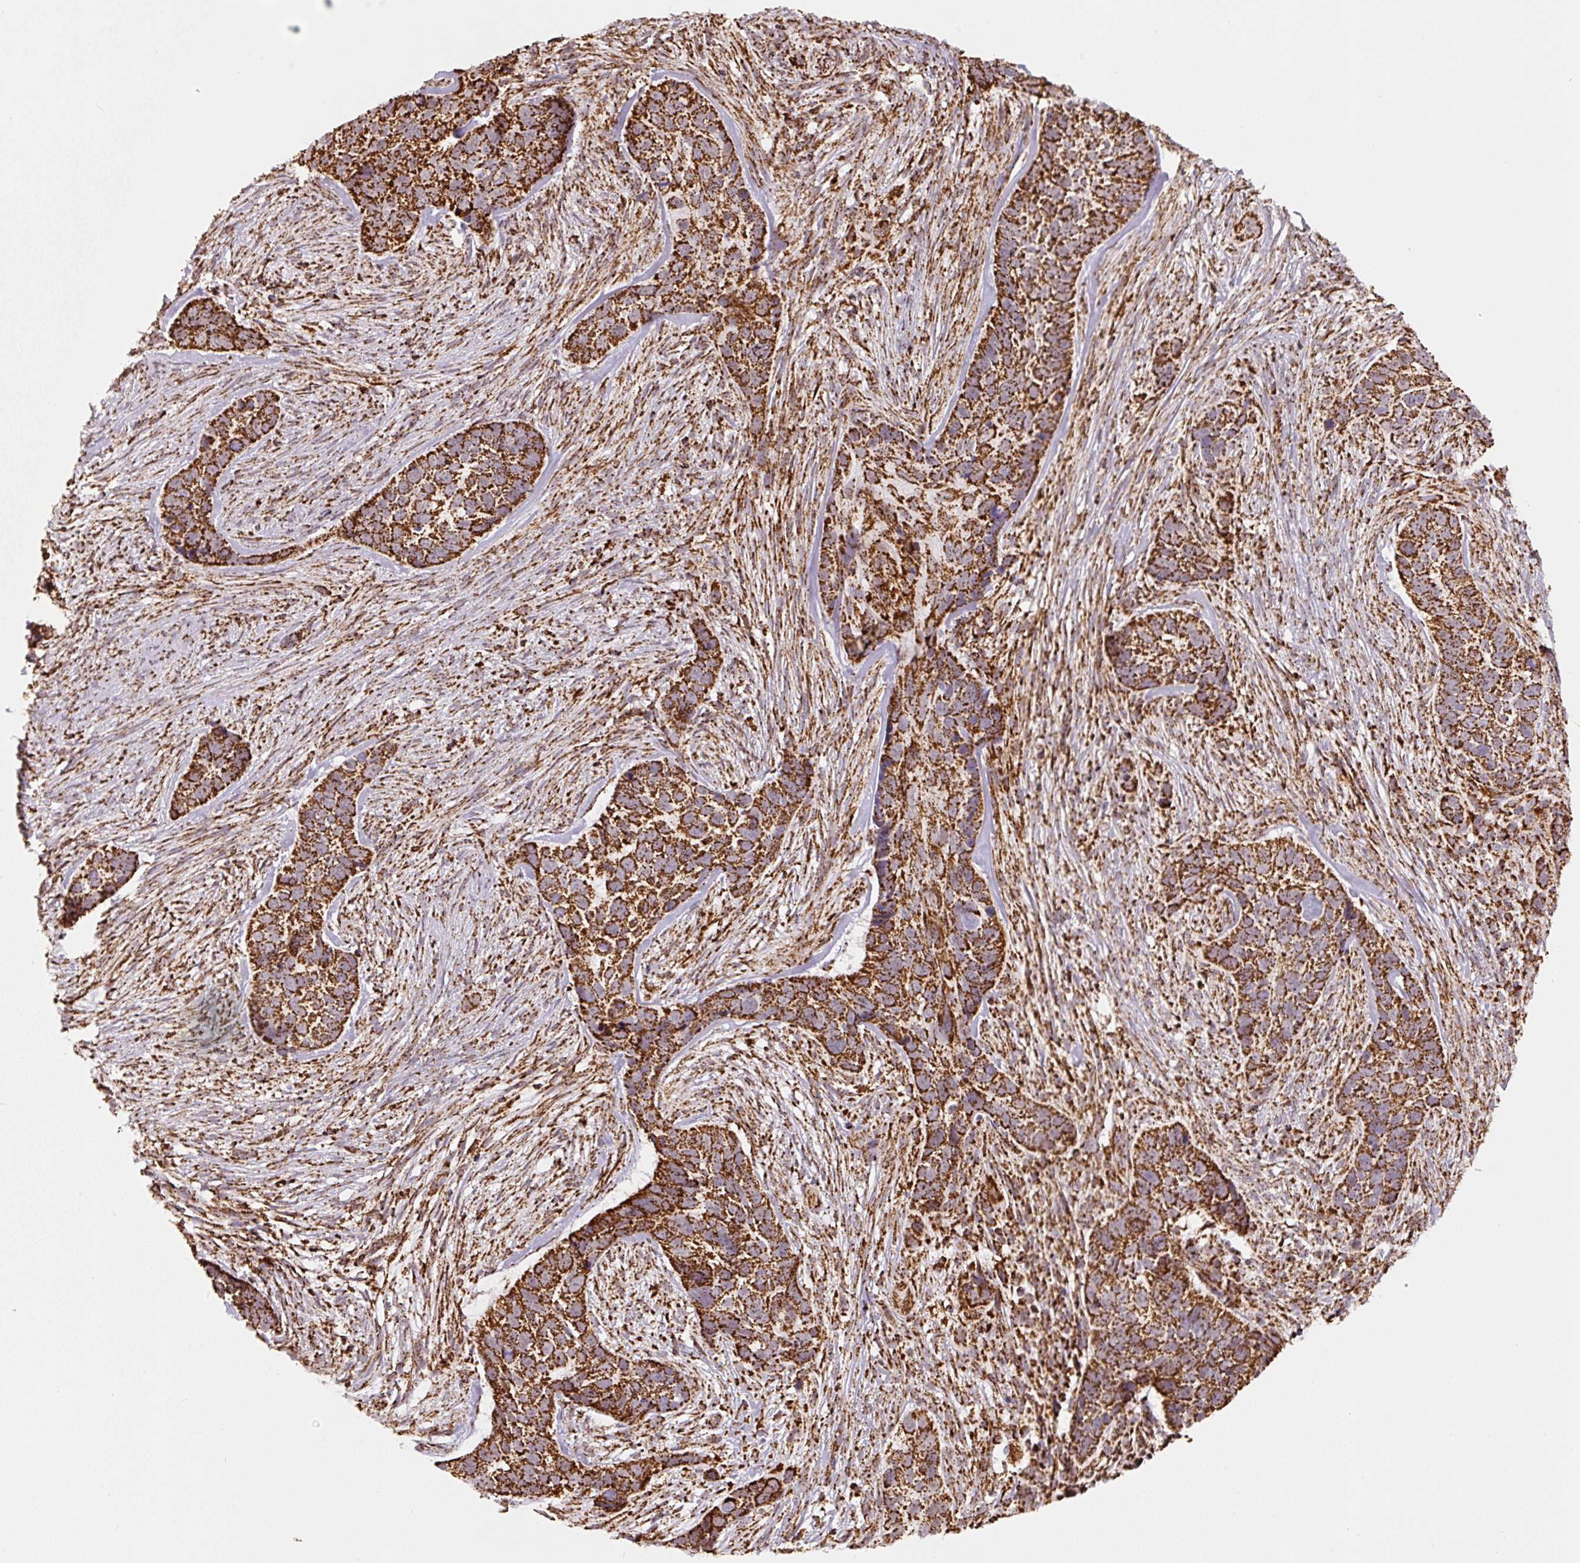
{"staining": {"intensity": "strong", "quantity": ">75%", "location": "cytoplasmic/membranous"}, "tissue": "skin cancer", "cell_type": "Tumor cells", "image_type": "cancer", "snomed": [{"axis": "morphology", "description": "Basal cell carcinoma"}, {"axis": "topography", "description": "Skin"}], "caption": "DAB (3,3'-diaminobenzidine) immunohistochemical staining of human skin cancer reveals strong cytoplasmic/membranous protein staining in approximately >75% of tumor cells. The protein is stained brown, and the nuclei are stained in blue (DAB IHC with brightfield microscopy, high magnification).", "gene": "ATP5F1A", "patient": {"sex": "female", "age": 82}}